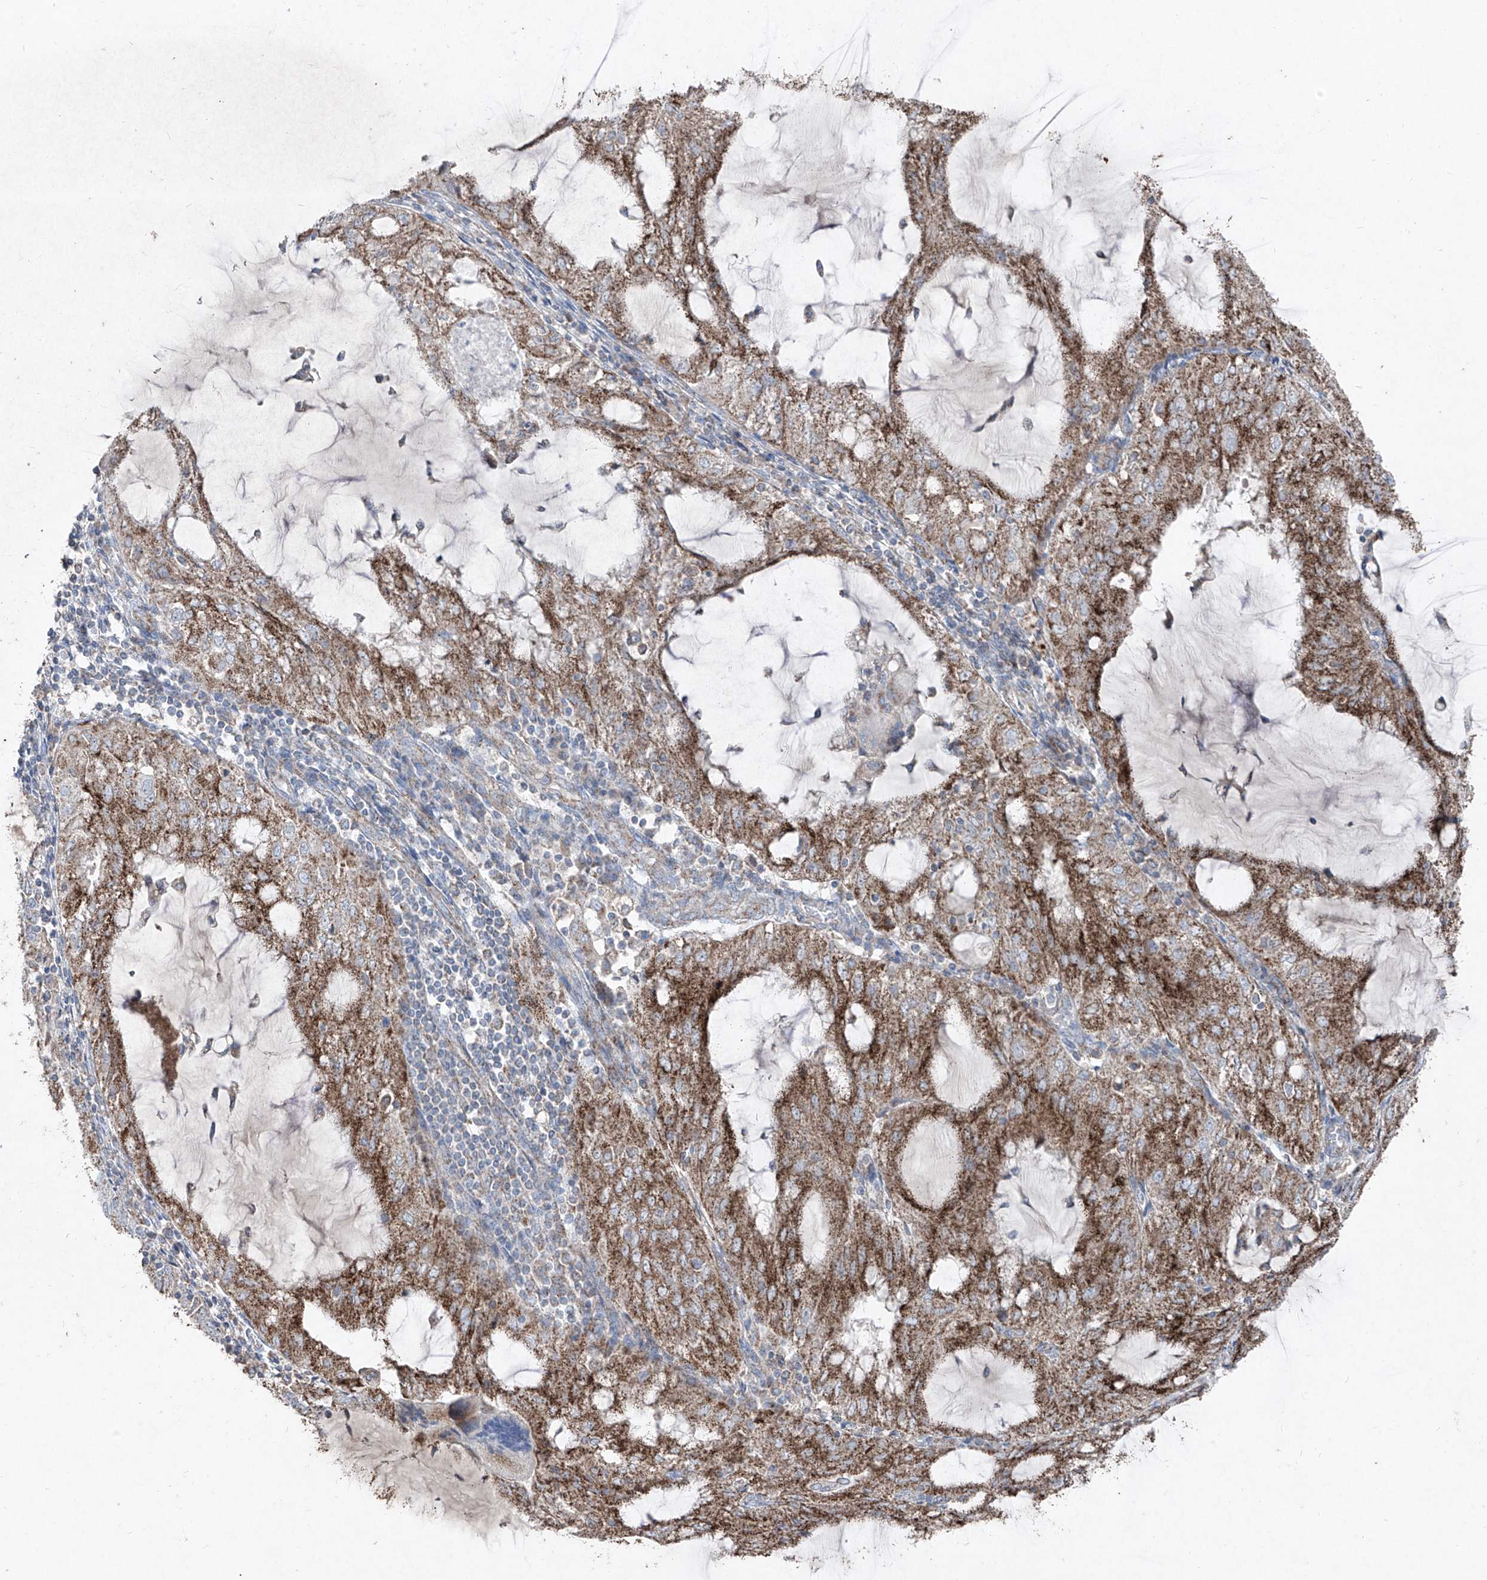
{"staining": {"intensity": "moderate", "quantity": ">75%", "location": "cytoplasmic/membranous"}, "tissue": "endometrial cancer", "cell_type": "Tumor cells", "image_type": "cancer", "snomed": [{"axis": "morphology", "description": "Adenocarcinoma, NOS"}, {"axis": "topography", "description": "Endometrium"}], "caption": "IHC photomicrograph of neoplastic tissue: human adenocarcinoma (endometrial) stained using immunohistochemistry (IHC) shows medium levels of moderate protein expression localized specifically in the cytoplasmic/membranous of tumor cells, appearing as a cytoplasmic/membranous brown color.", "gene": "ABCD3", "patient": {"sex": "female", "age": 81}}